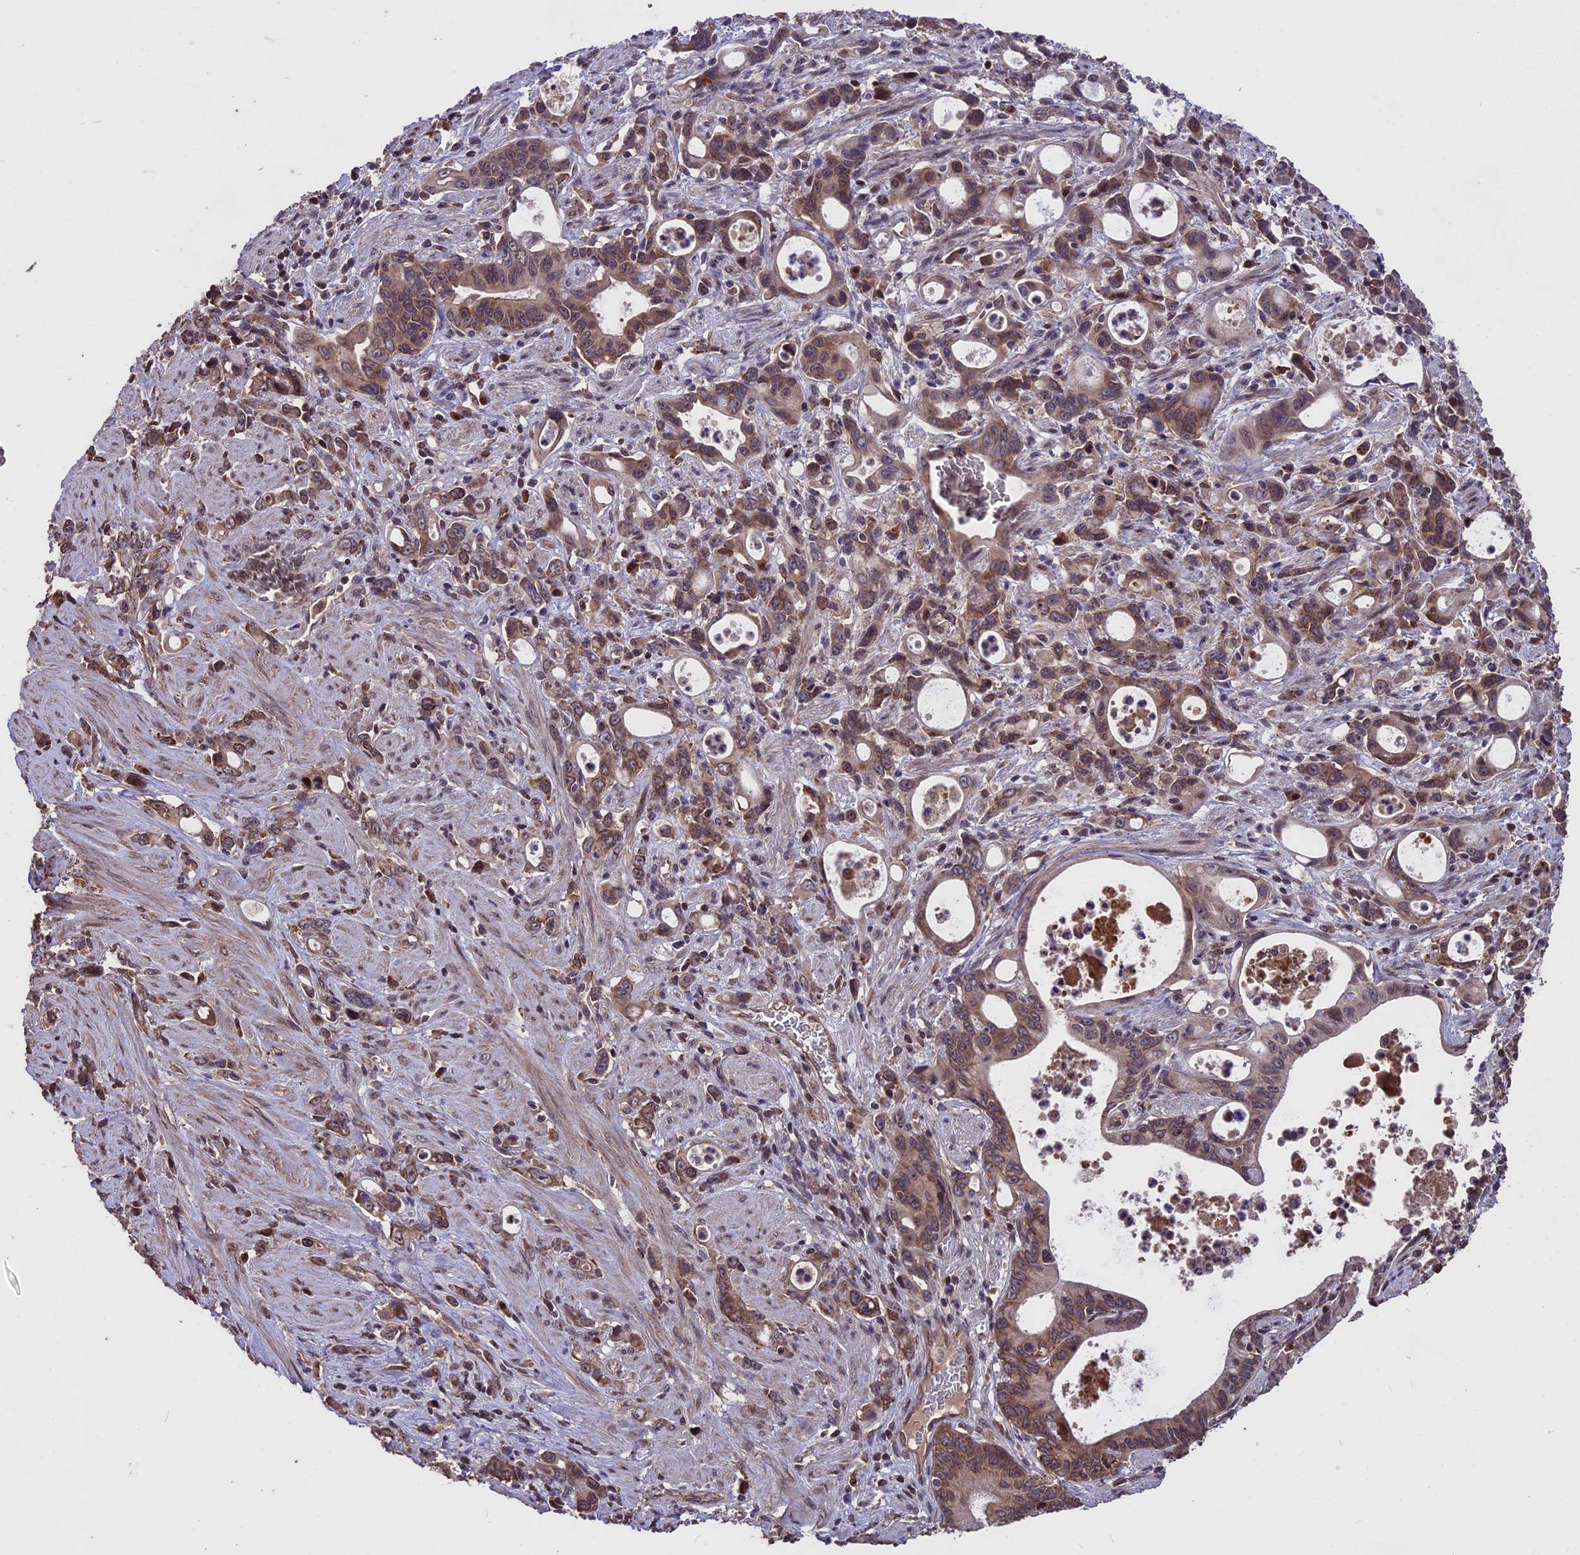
{"staining": {"intensity": "moderate", "quantity": ">75%", "location": "cytoplasmic/membranous,nuclear"}, "tissue": "stomach cancer", "cell_type": "Tumor cells", "image_type": "cancer", "snomed": [{"axis": "morphology", "description": "Adenocarcinoma, NOS"}, {"axis": "topography", "description": "Stomach, lower"}], "caption": "Adenocarcinoma (stomach) stained for a protein demonstrates moderate cytoplasmic/membranous and nuclear positivity in tumor cells. The staining is performed using DAB brown chromogen to label protein expression. The nuclei are counter-stained blue using hematoxylin.", "gene": "ZNF598", "patient": {"sex": "female", "age": 43}}